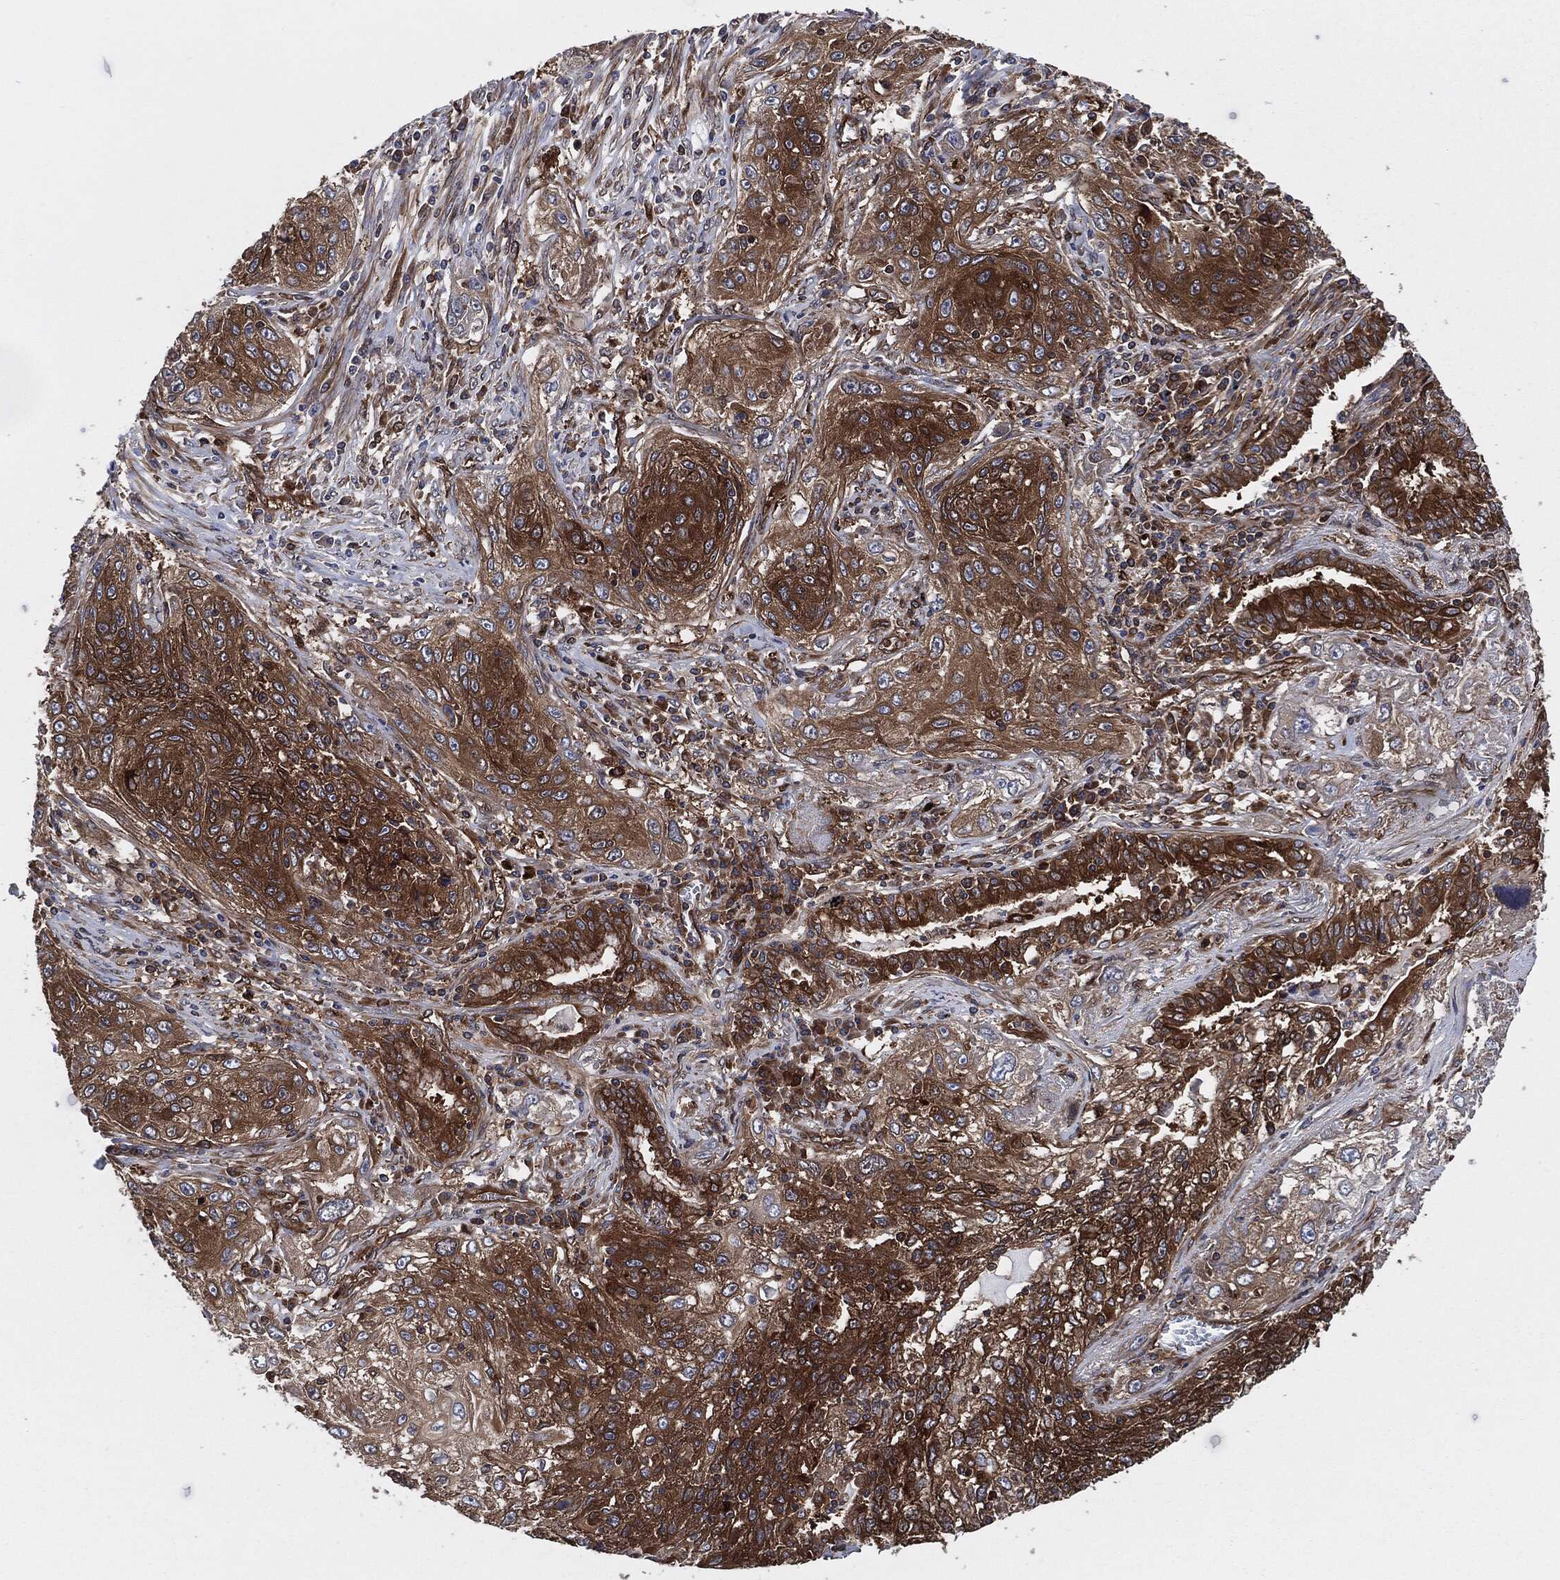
{"staining": {"intensity": "strong", "quantity": ">75%", "location": "cytoplasmic/membranous"}, "tissue": "lung cancer", "cell_type": "Tumor cells", "image_type": "cancer", "snomed": [{"axis": "morphology", "description": "Squamous cell carcinoma, NOS"}, {"axis": "topography", "description": "Lung"}], "caption": "A brown stain shows strong cytoplasmic/membranous positivity of a protein in human lung cancer (squamous cell carcinoma) tumor cells.", "gene": "XPNPEP1", "patient": {"sex": "female", "age": 69}}